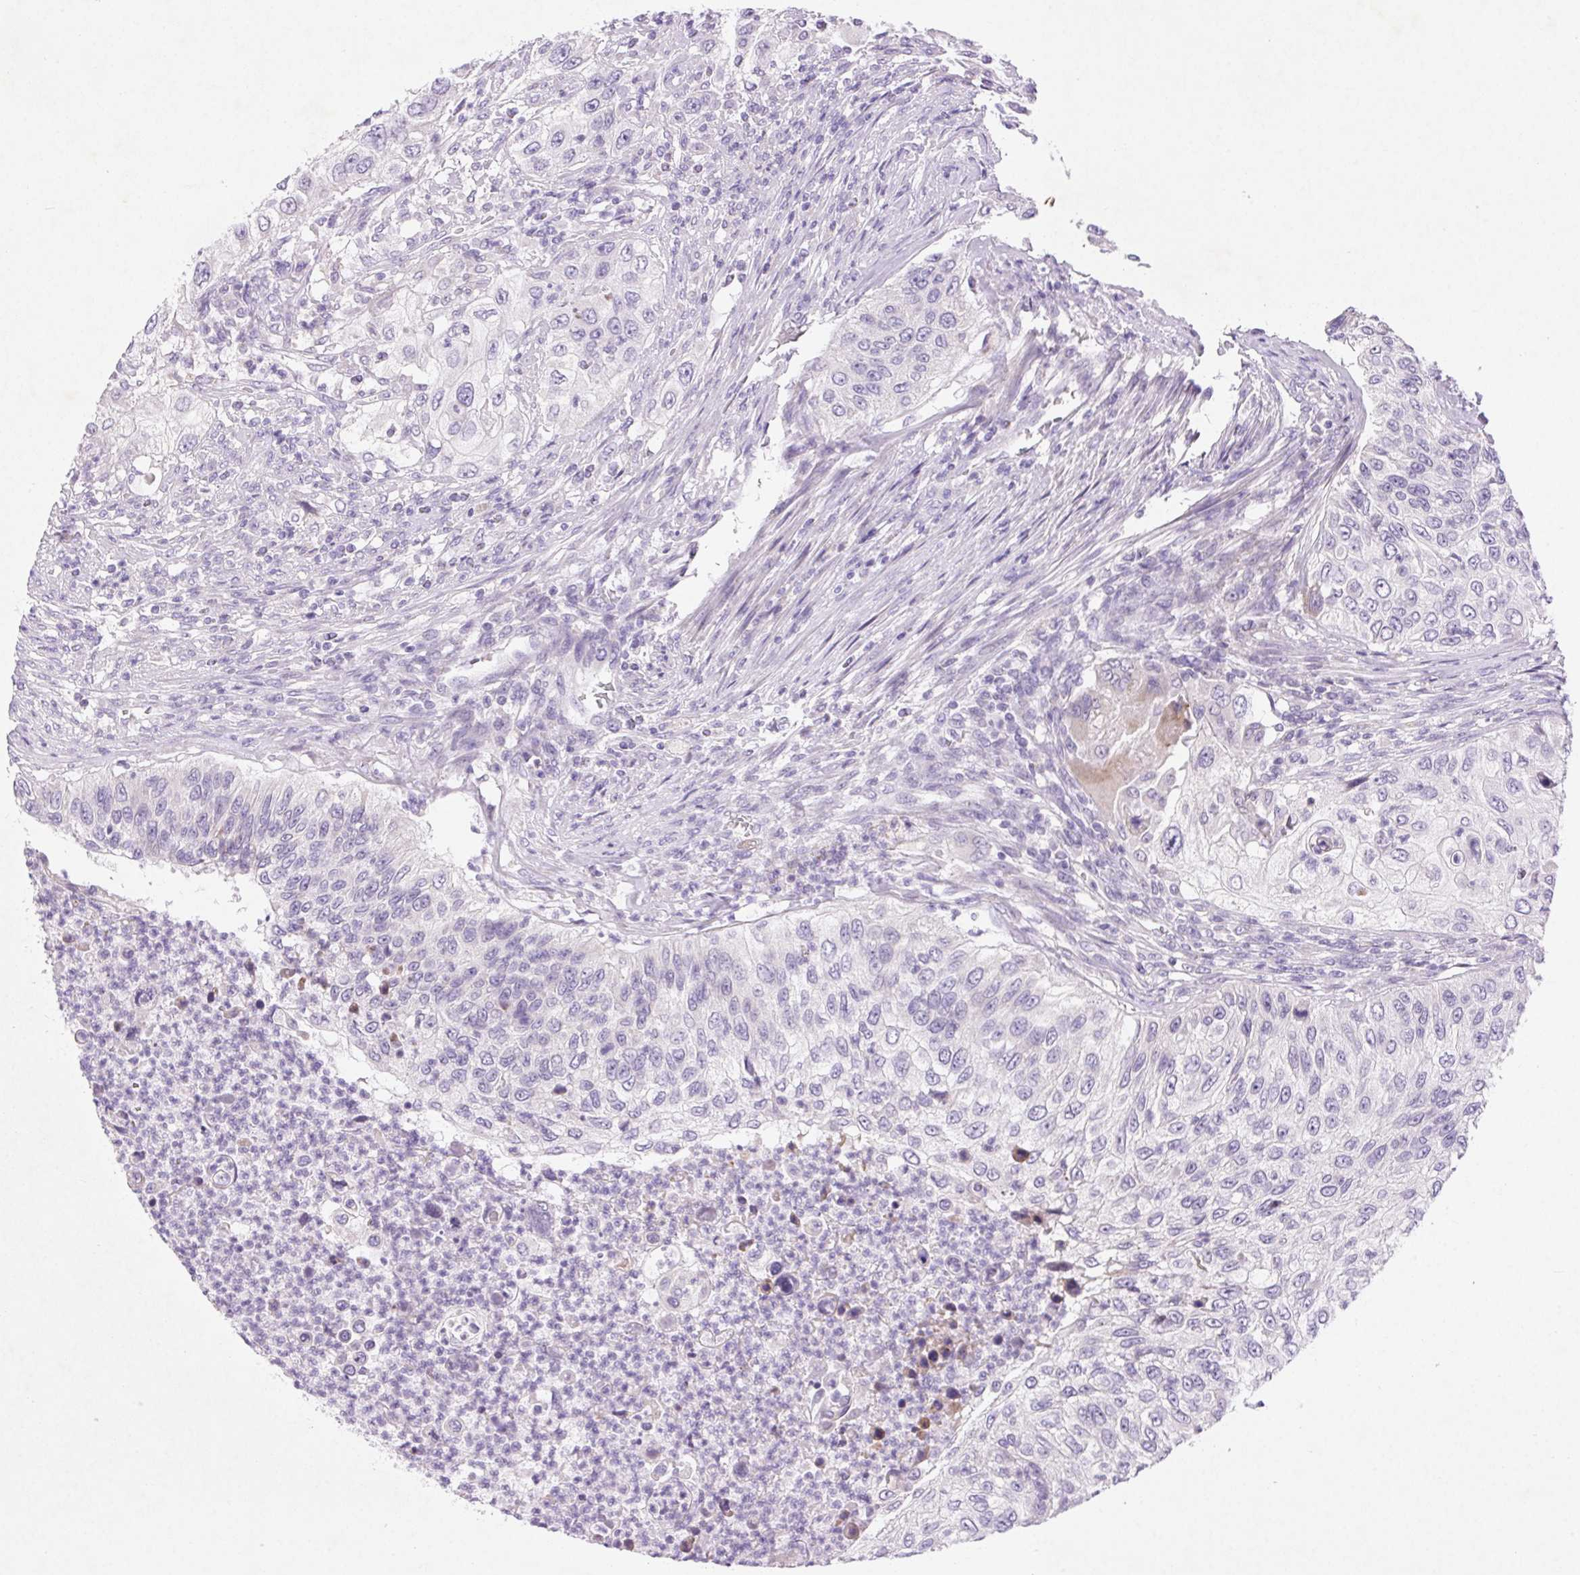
{"staining": {"intensity": "negative", "quantity": "none", "location": "none"}, "tissue": "urothelial cancer", "cell_type": "Tumor cells", "image_type": "cancer", "snomed": [{"axis": "morphology", "description": "Urothelial carcinoma, High grade"}, {"axis": "topography", "description": "Urinary bladder"}], "caption": "A high-resolution micrograph shows IHC staining of urothelial cancer, which displays no significant positivity in tumor cells.", "gene": "ARHGAP11B", "patient": {"sex": "female", "age": 60}}